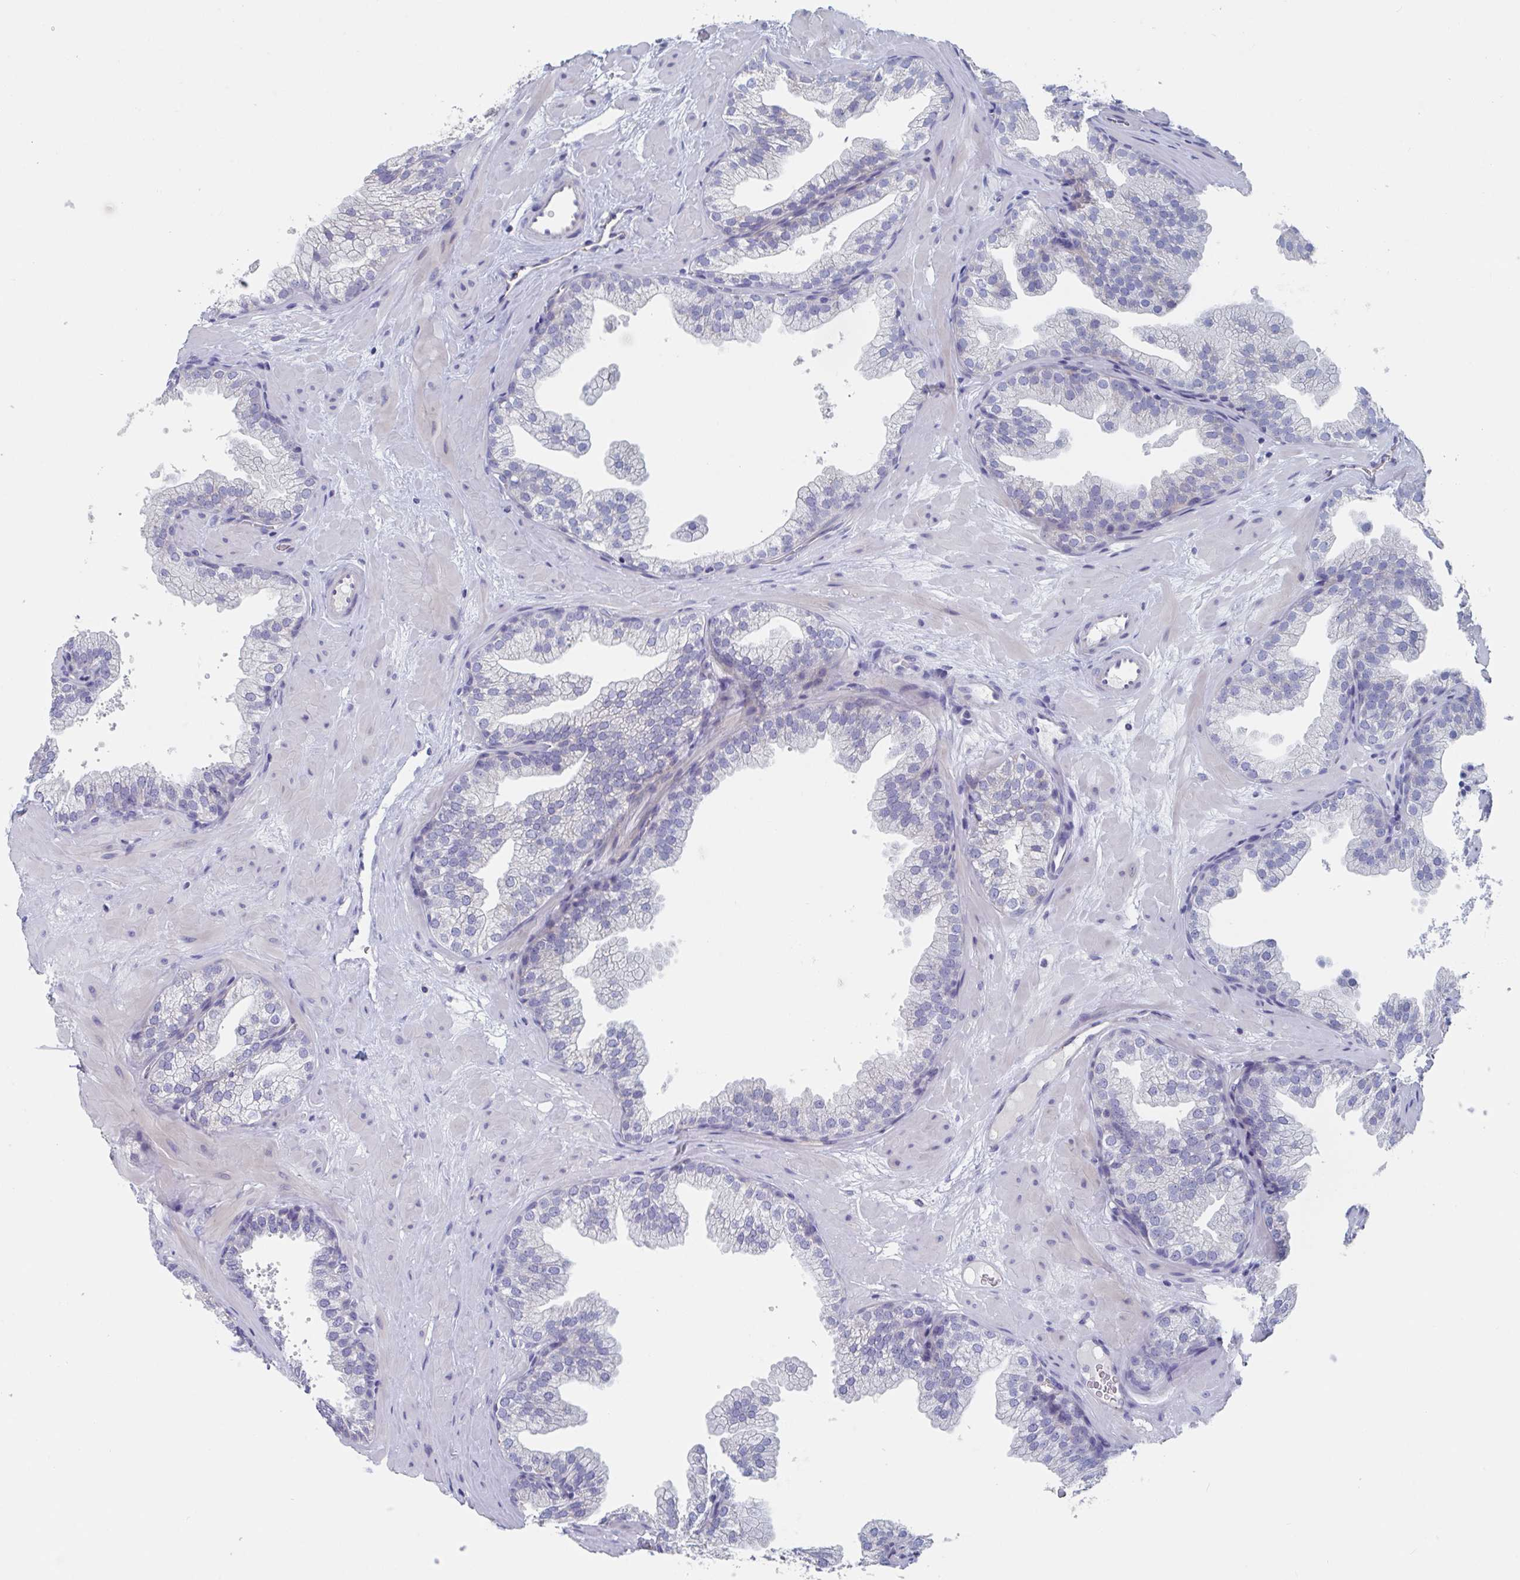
{"staining": {"intensity": "negative", "quantity": "none", "location": "none"}, "tissue": "prostate", "cell_type": "Glandular cells", "image_type": "normal", "snomed": [{"axis": "morphology", "description": "Normal tissue, NOS"}, {"axis": "topography", "description": "Prostate"}], "caption": "Glandular cells show no significant protein expression in normal prostate. The staining is performed using DAB (3,3'-diaminobenzidine) brown chromogen with nuclei counter-stained in using hematoxylin.", "gene": "ABHD16A", "patient": {"sex": "male", "age": 37}}